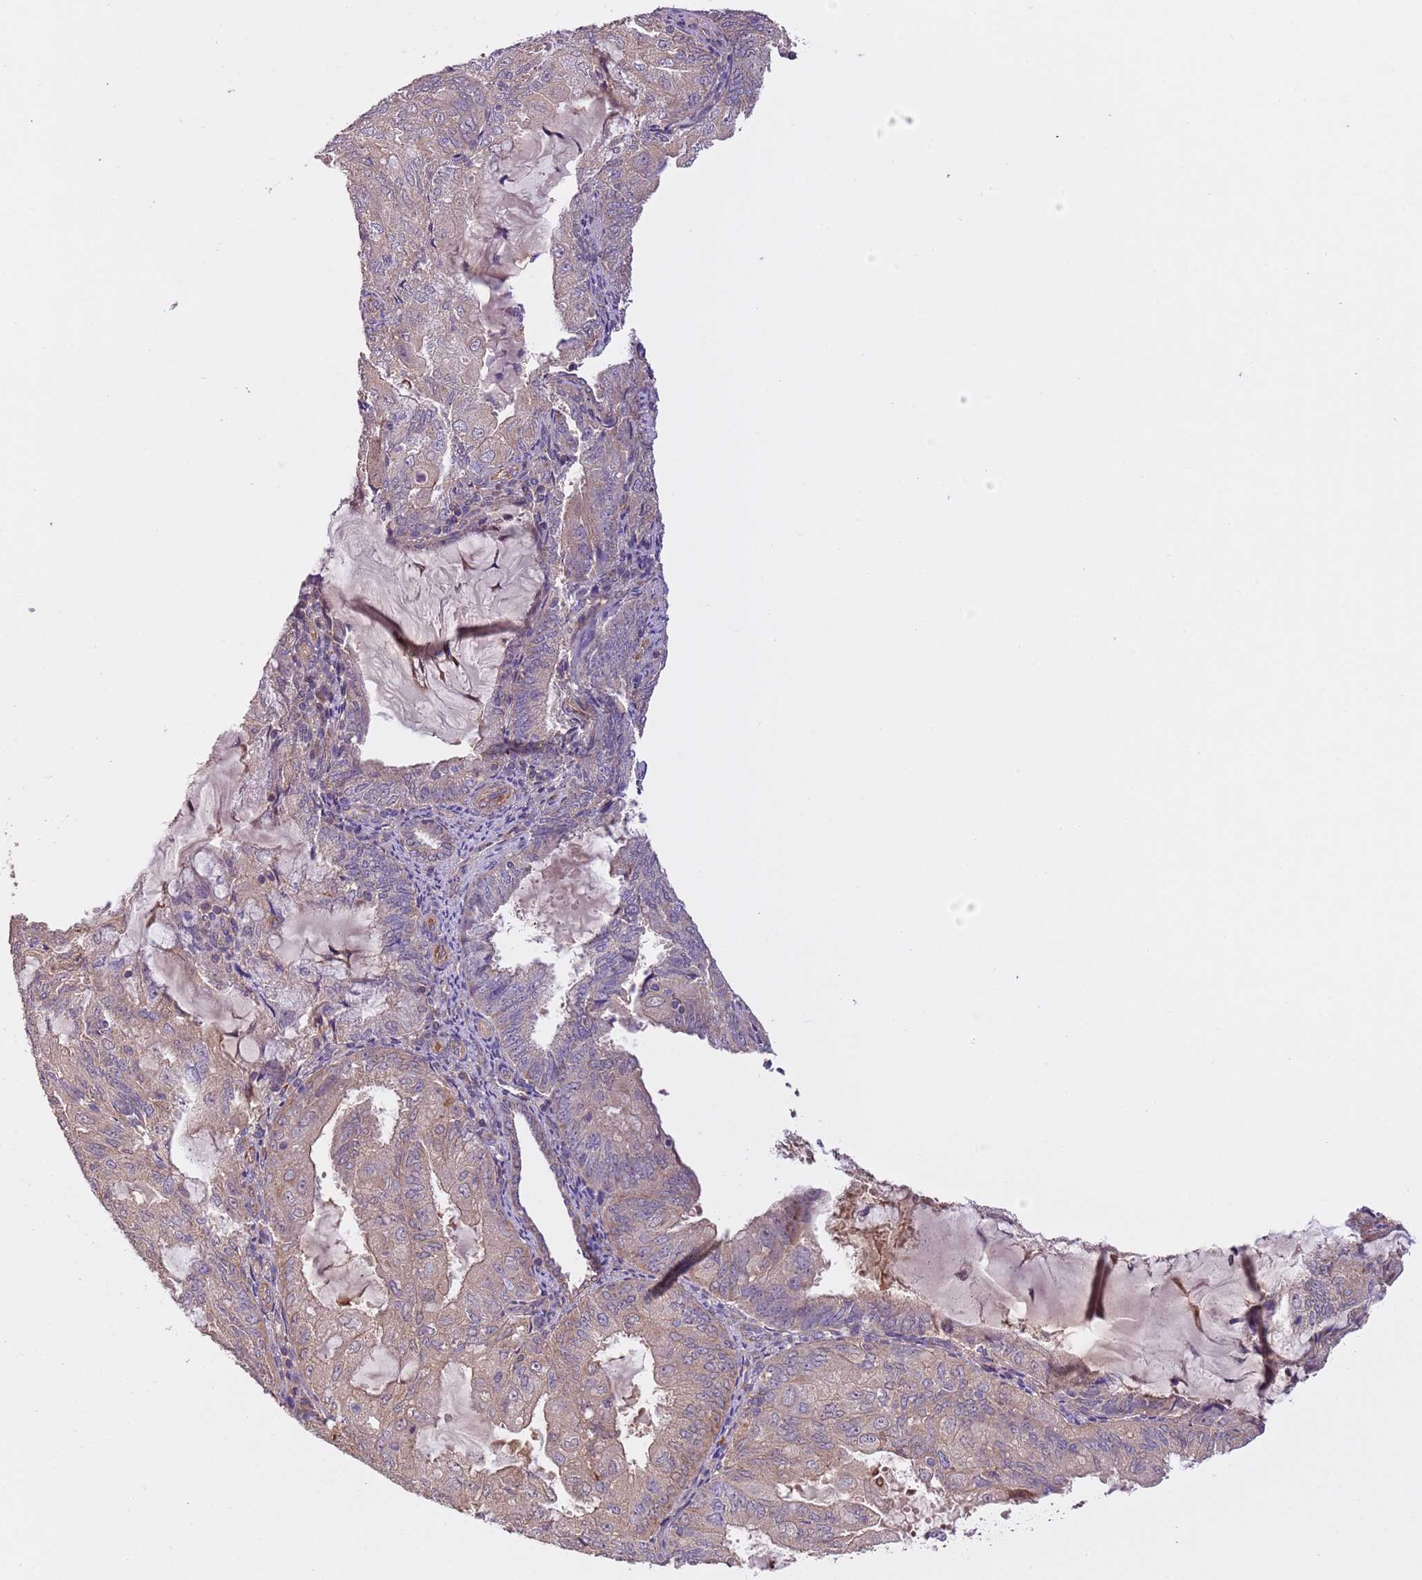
{"staining": {"intensity": "weak", "quantity": "<25%", "location": "cytoplasmic/membranous"}, "tissue": "endometrial cancer", "cell_type": "Tumor cells", "image_type": "cancer", "snomed": [{"axis": "morphology", "description": "Adenocarcinoma, NOS"}, {"axis": "topography", "description": "Endometrium"}], "caption": "Tumor cells show no significant positivity in adenocarcinoma (endometrial).", "gene": "FAM89B", "patient": {"sex": "female", "age": 81}}